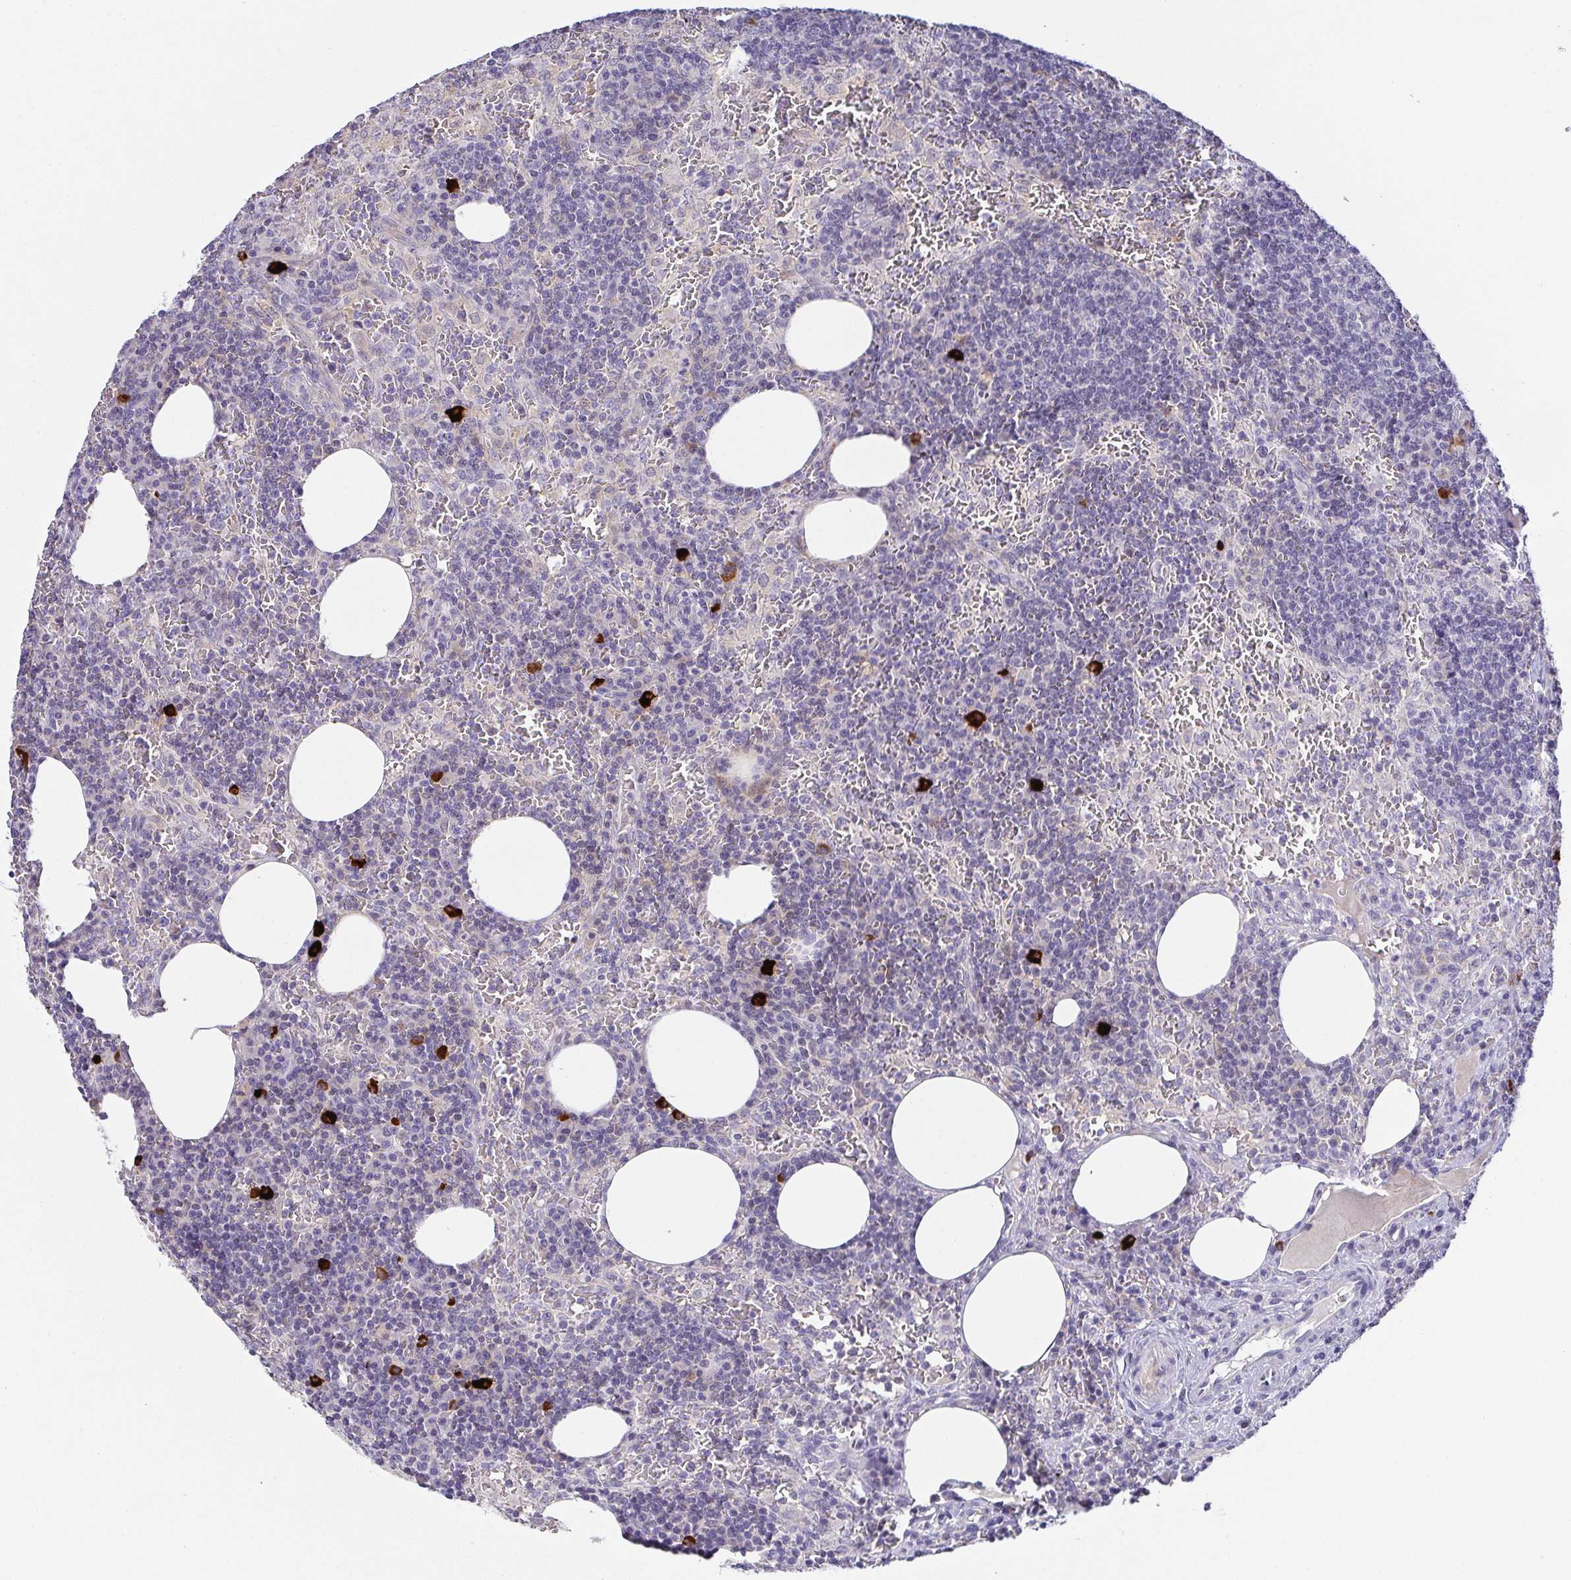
{"staining": {"intensity": "negative", "quantity": "none", "location": "none"}, "tissue": "lymph node", "cell_type": "Germinal center cells", "image_type": "normal", "snomed": [{"axis": "morphology", "description": "Normal tissue, NOS"}, {"axis": "topography", "description": "Lymph node"}], "caption": "Immunohistochemistry of normal human lymph node reveals no expression in germinal center cells.", "gene": "RNASE7", "patient": {"sex": "male", "age": 67}}